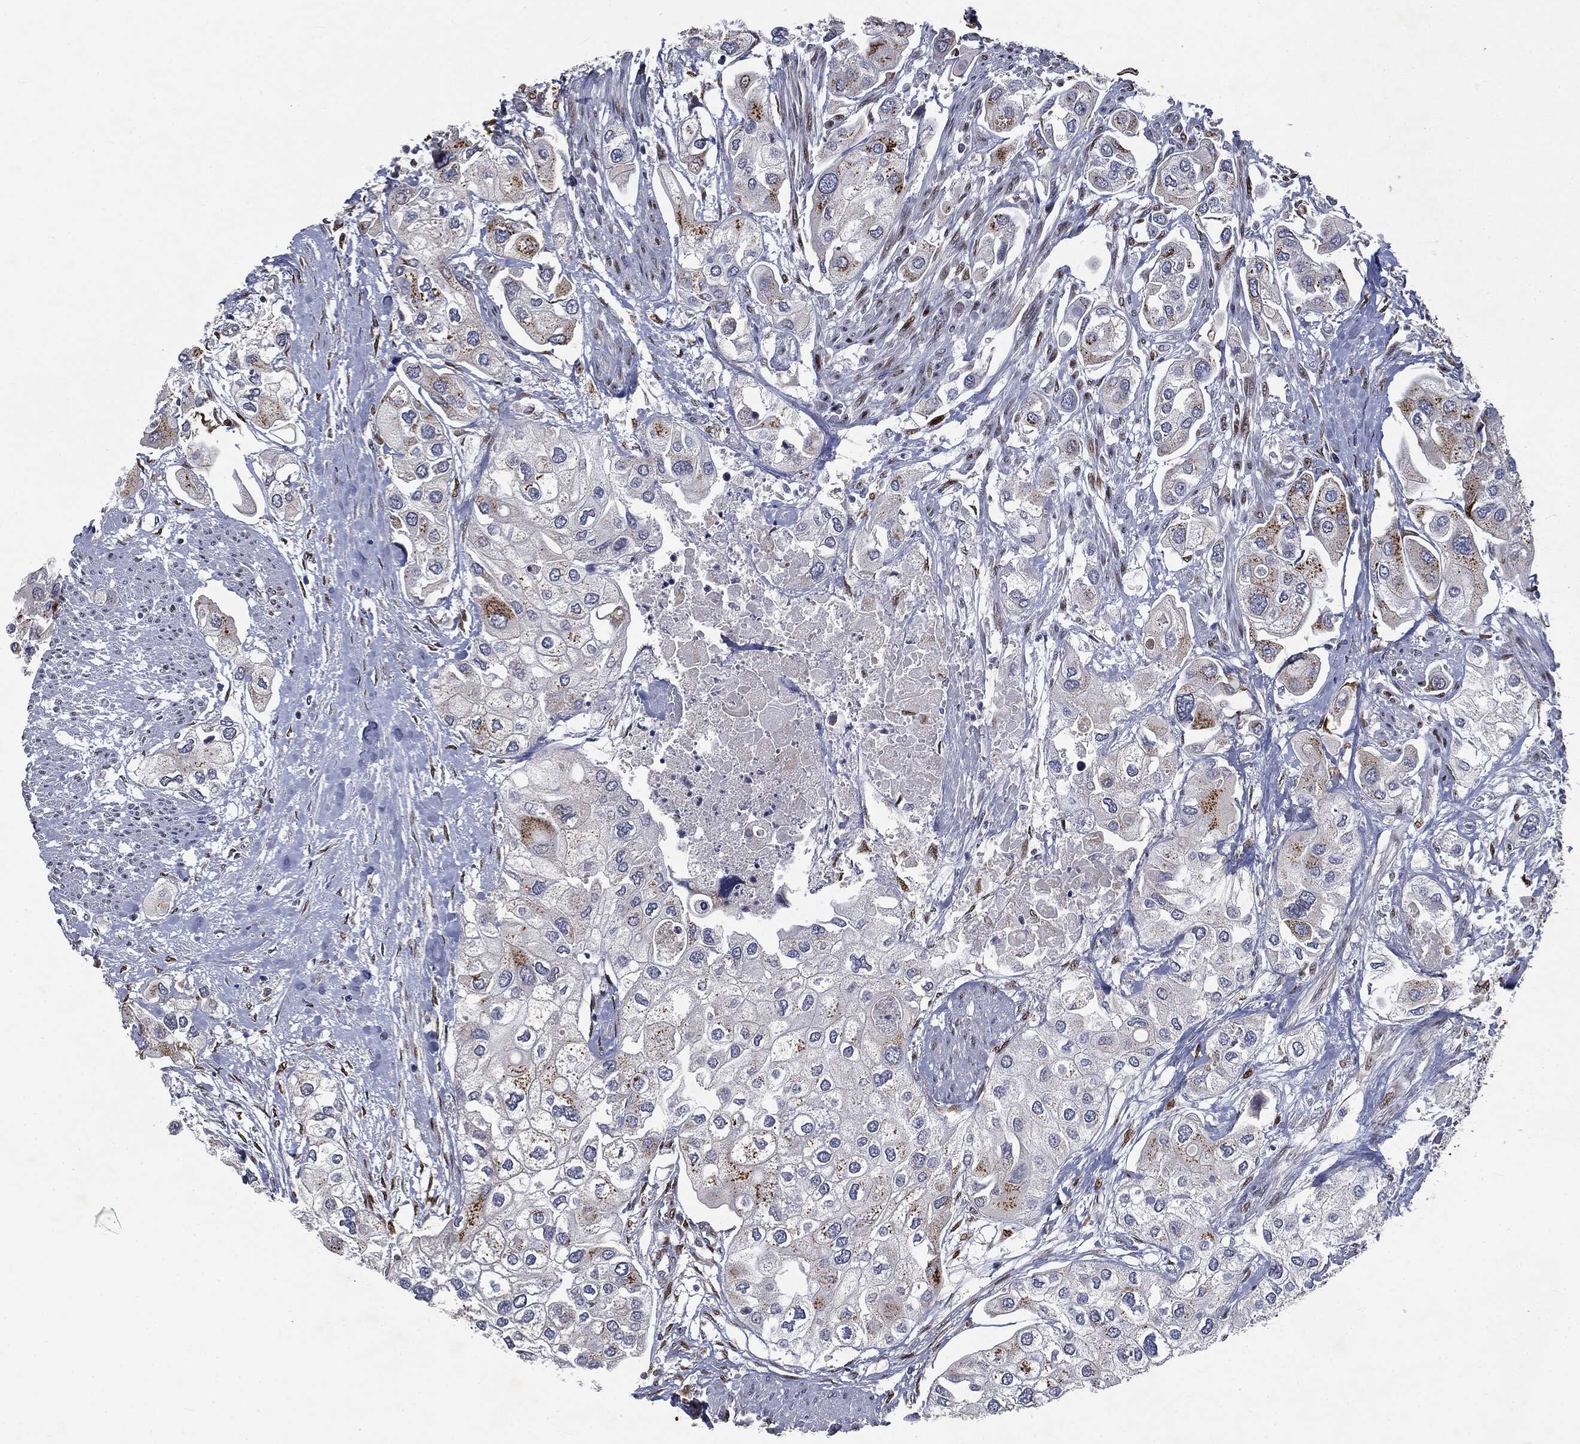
{"staining": {"intensity": "negative", "quantity": "none", "location": "none"}, "tissue": "urothelial cancer", "cell_type": "Tumor cells", "image_type": "cancer", "snomed": [{"axis": "morphology", "description": "Urothelial carcinoma, High grade"}, {"axis": "topography", "description": "Urinary bladder"}], "caption": "Tumor cells are negative for brown protein staining in urothelial cancer. The staining was performed using DAB to visualize the protein expression in brown, while the nuclei were stained in blue with hematoxylin (Magnification: 20x).", "gene": "CASD1", "patient": {"sex": "male", "age": 64}}